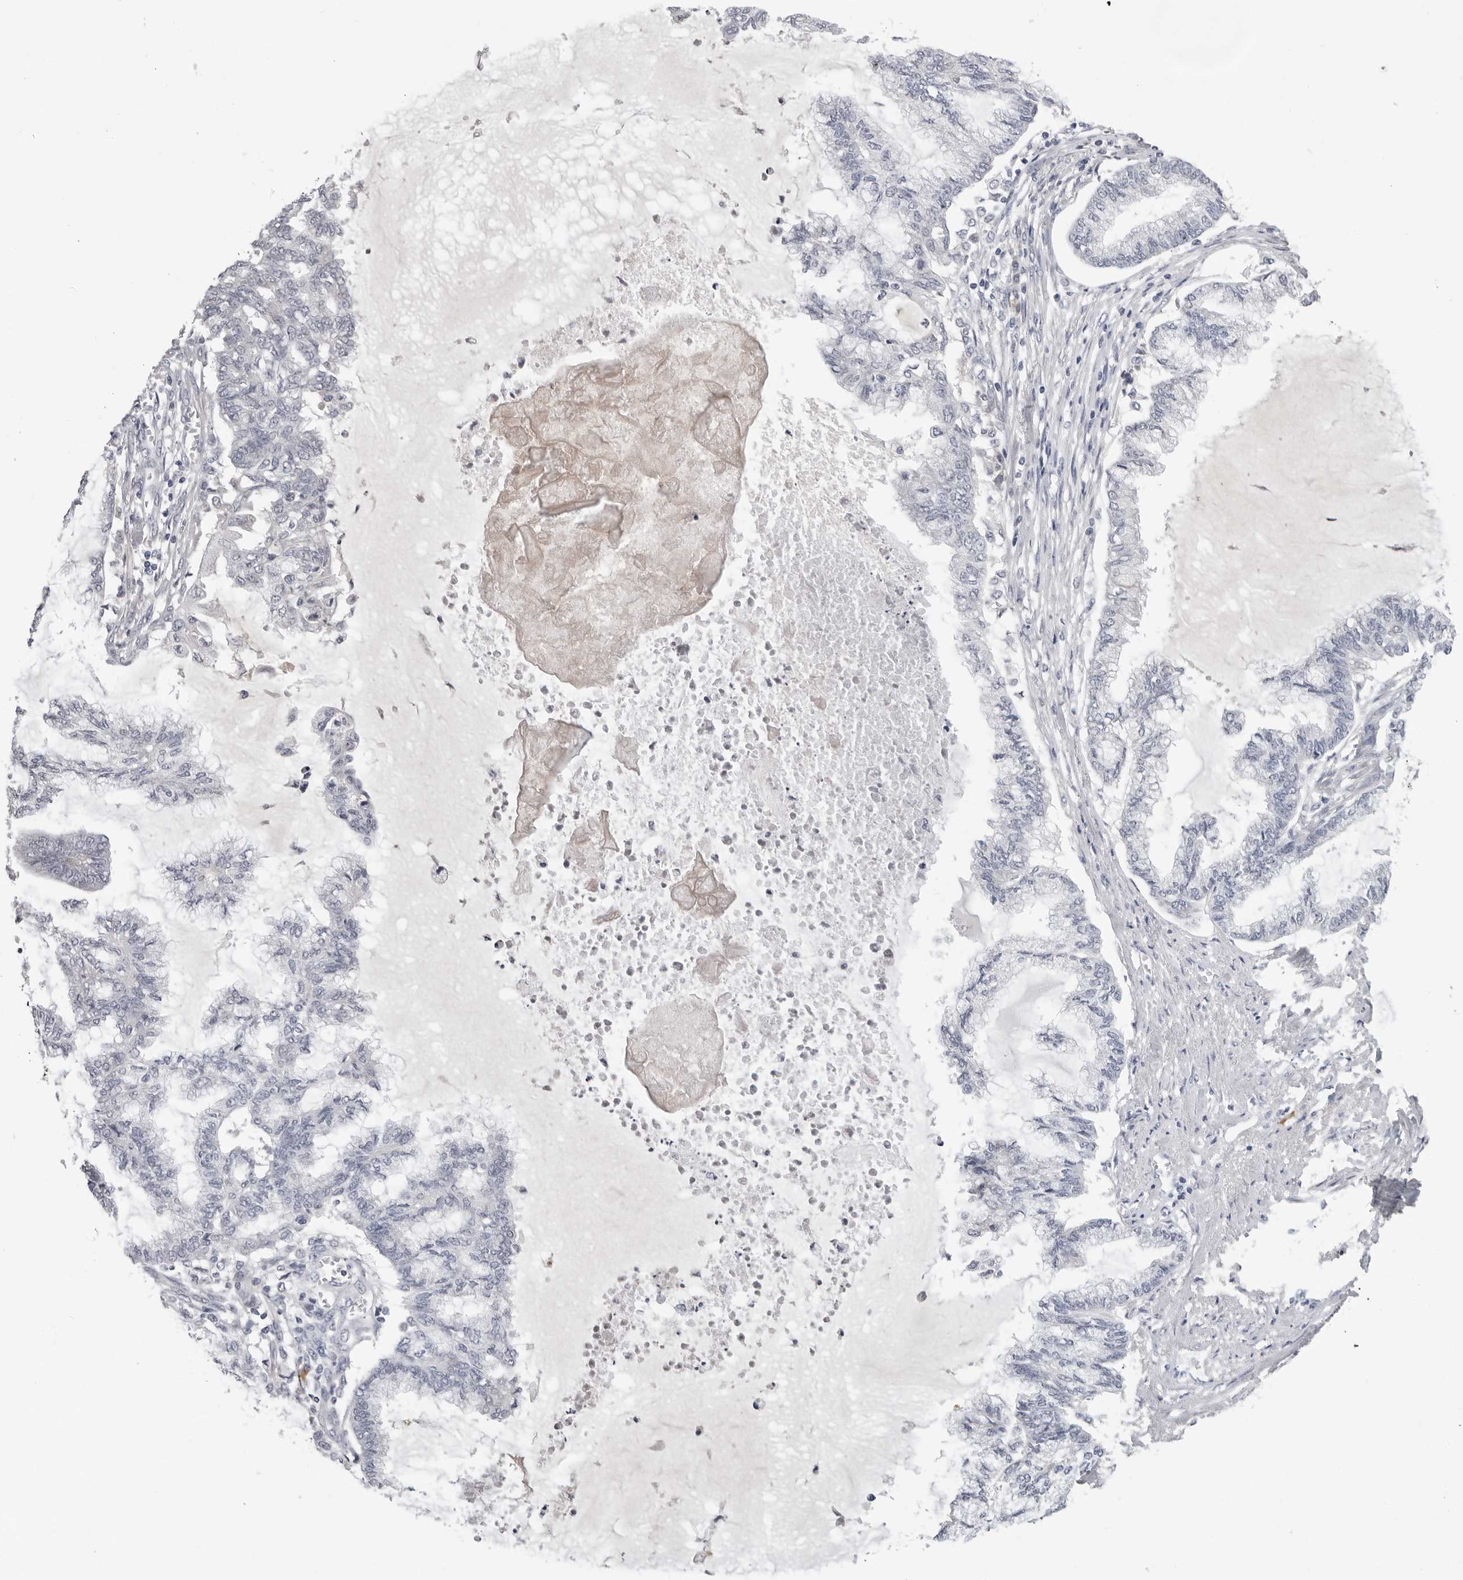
{"staining": {"intensity": "negative", "quantity": "none", "location": "none"}, "tissue": "endometrial cancer", "cell_type": "Tumor cells", "image_type": "cancer", "snomed": [{"axis": "morphology", "description": "Adenocarcinoma, NOS"}, {"axis": "topography", "description": "Endometrium"}], "caption": "DAB immunohistochemical staining of human endometrial adenocarcinoma exhibits no significant positivity in tumor cells.", "gene": "ZNF502", "patient": {"sex": "female", "age": 86}}